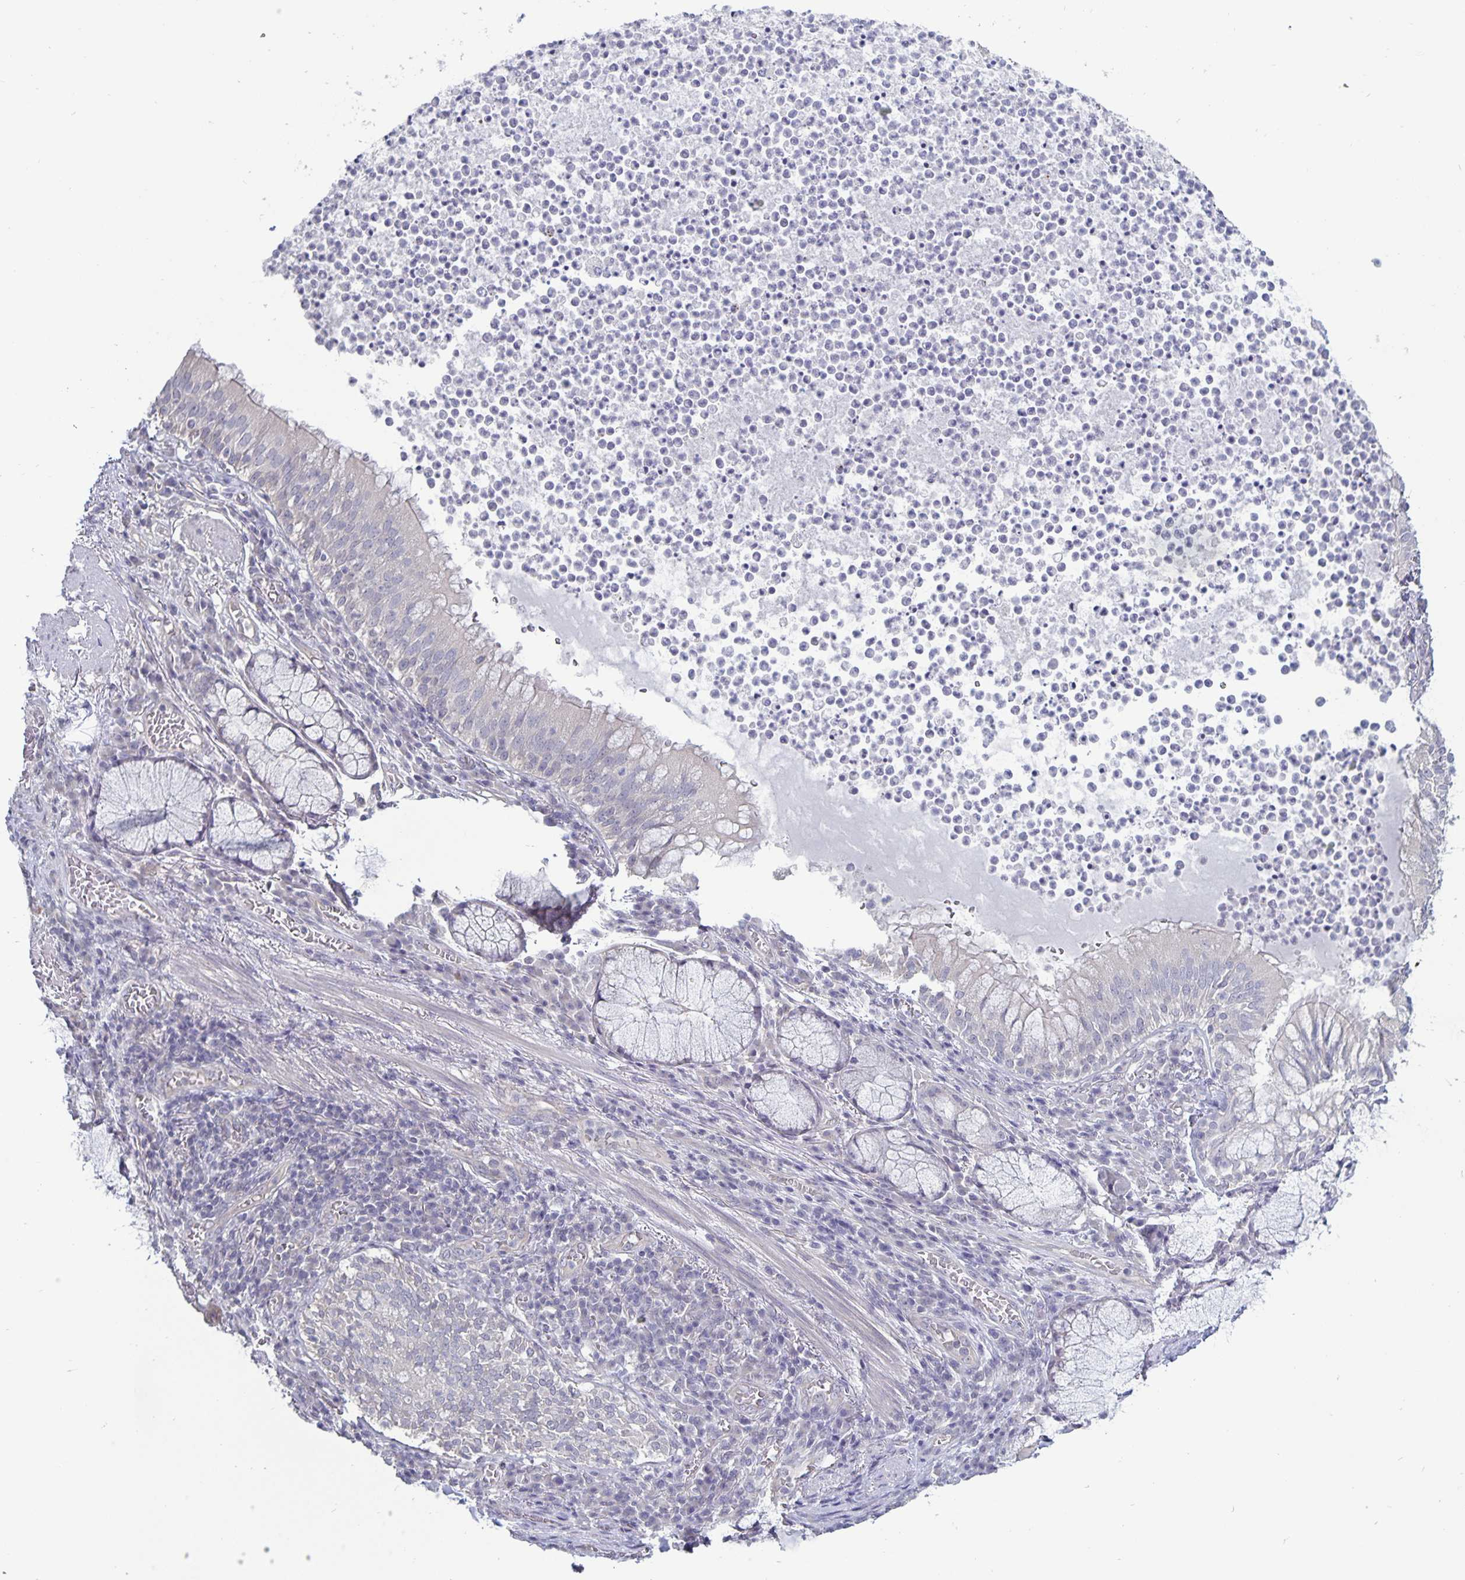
{"staining": {"intensity": "negative", "quantity": "none", "location": "none"}, "tissue": "bronchus", "cell_type": "Respiratory epithelial cells", "image_type": "normal", "snomed": [{"axis": "morphology", "description": "Normal tissue, NOS"}, {"axis": "topography", "description": "Lymph node"}, {"axis": "topography", "description": "Bronchus"}], "caption": "Respiratory epithelial cells show no significant protein staining in normal bronchus. The staining is performed using DAB (3,3'-diaminobenzidine) brown chromogen with nuclei counter-stained in using hematoxylin.", "gene": "PLCB3", "patient": {"sex": "male", "age": 56}}